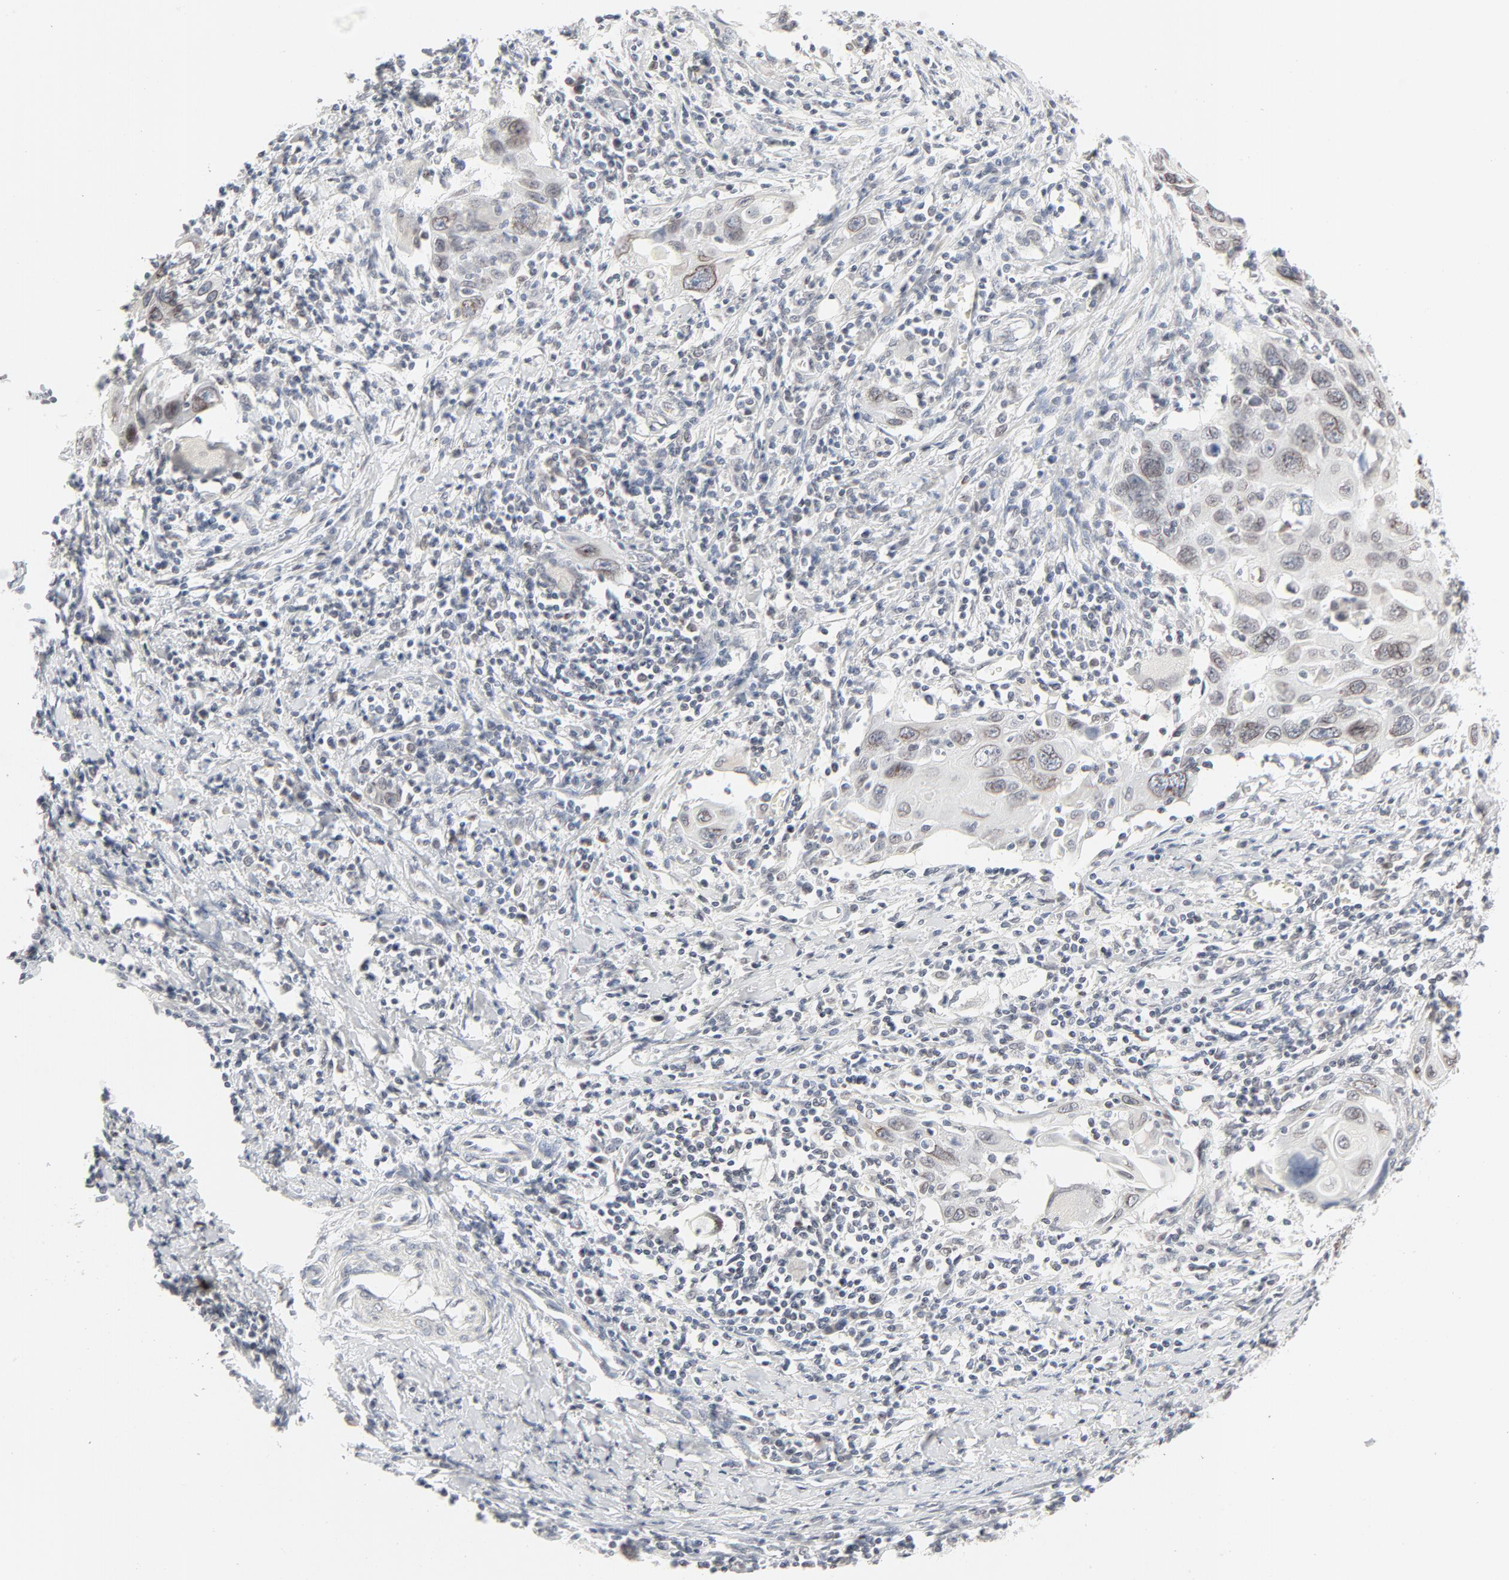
{"staining": {"intensity": "weak", "quantity": "<25%", "location": "cytoplasmic/membranous,nuclear"}, "tissue": "cervical cancer", "cell_type": "Tumor cells", "image_type": "cancer", "snomed": [{"axis": "morphology", "description": "Squamous cell carcinoma, NOS"}, {"axis": "topography", "description": "Cervix"}], "caption": "Micrograph shows no protein positivity in tumor cells of squamous cell carcinoma (cervical) tissue.", "gene": "MAD1L1", "patient": {"sex": "female", "age": 54}}